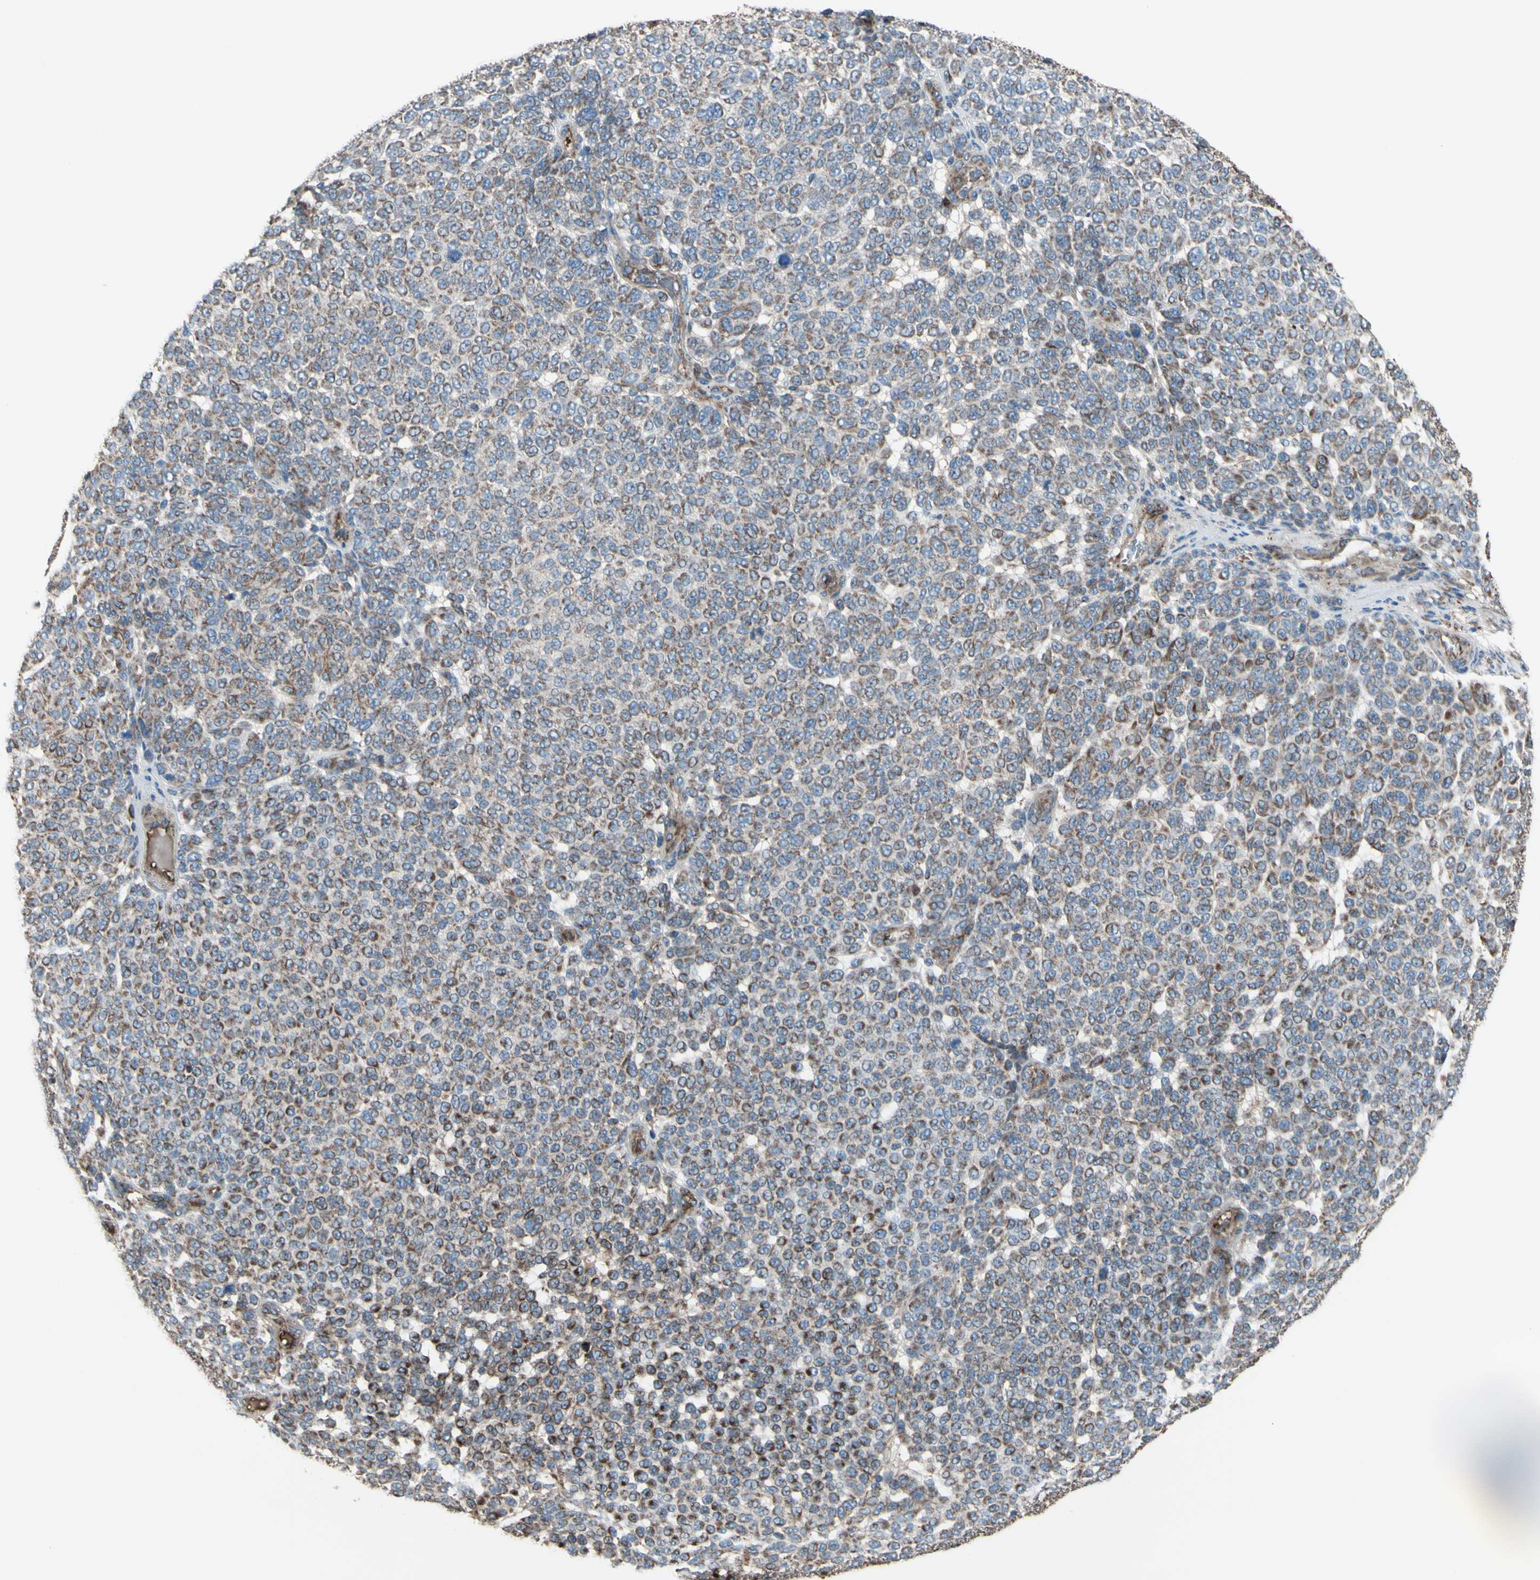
{"staining": {"intensity": "weak", "quantity": ">75%", "location": "cytoplasmic/membranous"}, "tissue": "melanoma", "cell_type": "Tumor cells", "image_type": "cancer", "snomed": [{"axis": "morphology", "description": "Malignant melanoma, NOS"}, {"axis": "topography", "description": "Skin"}], "caption": "Malignant melanoma was stained to show a protein in brown. There is low levels of weak cytoplasmic/membranous expression in approximately >75% of tumor cells. Using DAB (3,3'-diaminobenzidine) (brown) and hematoxylin (blue) stains, captured at high magnification using brightfield microscopy.", "gene": "EMC7", "patient": {"sex": "male", "age": 59}}